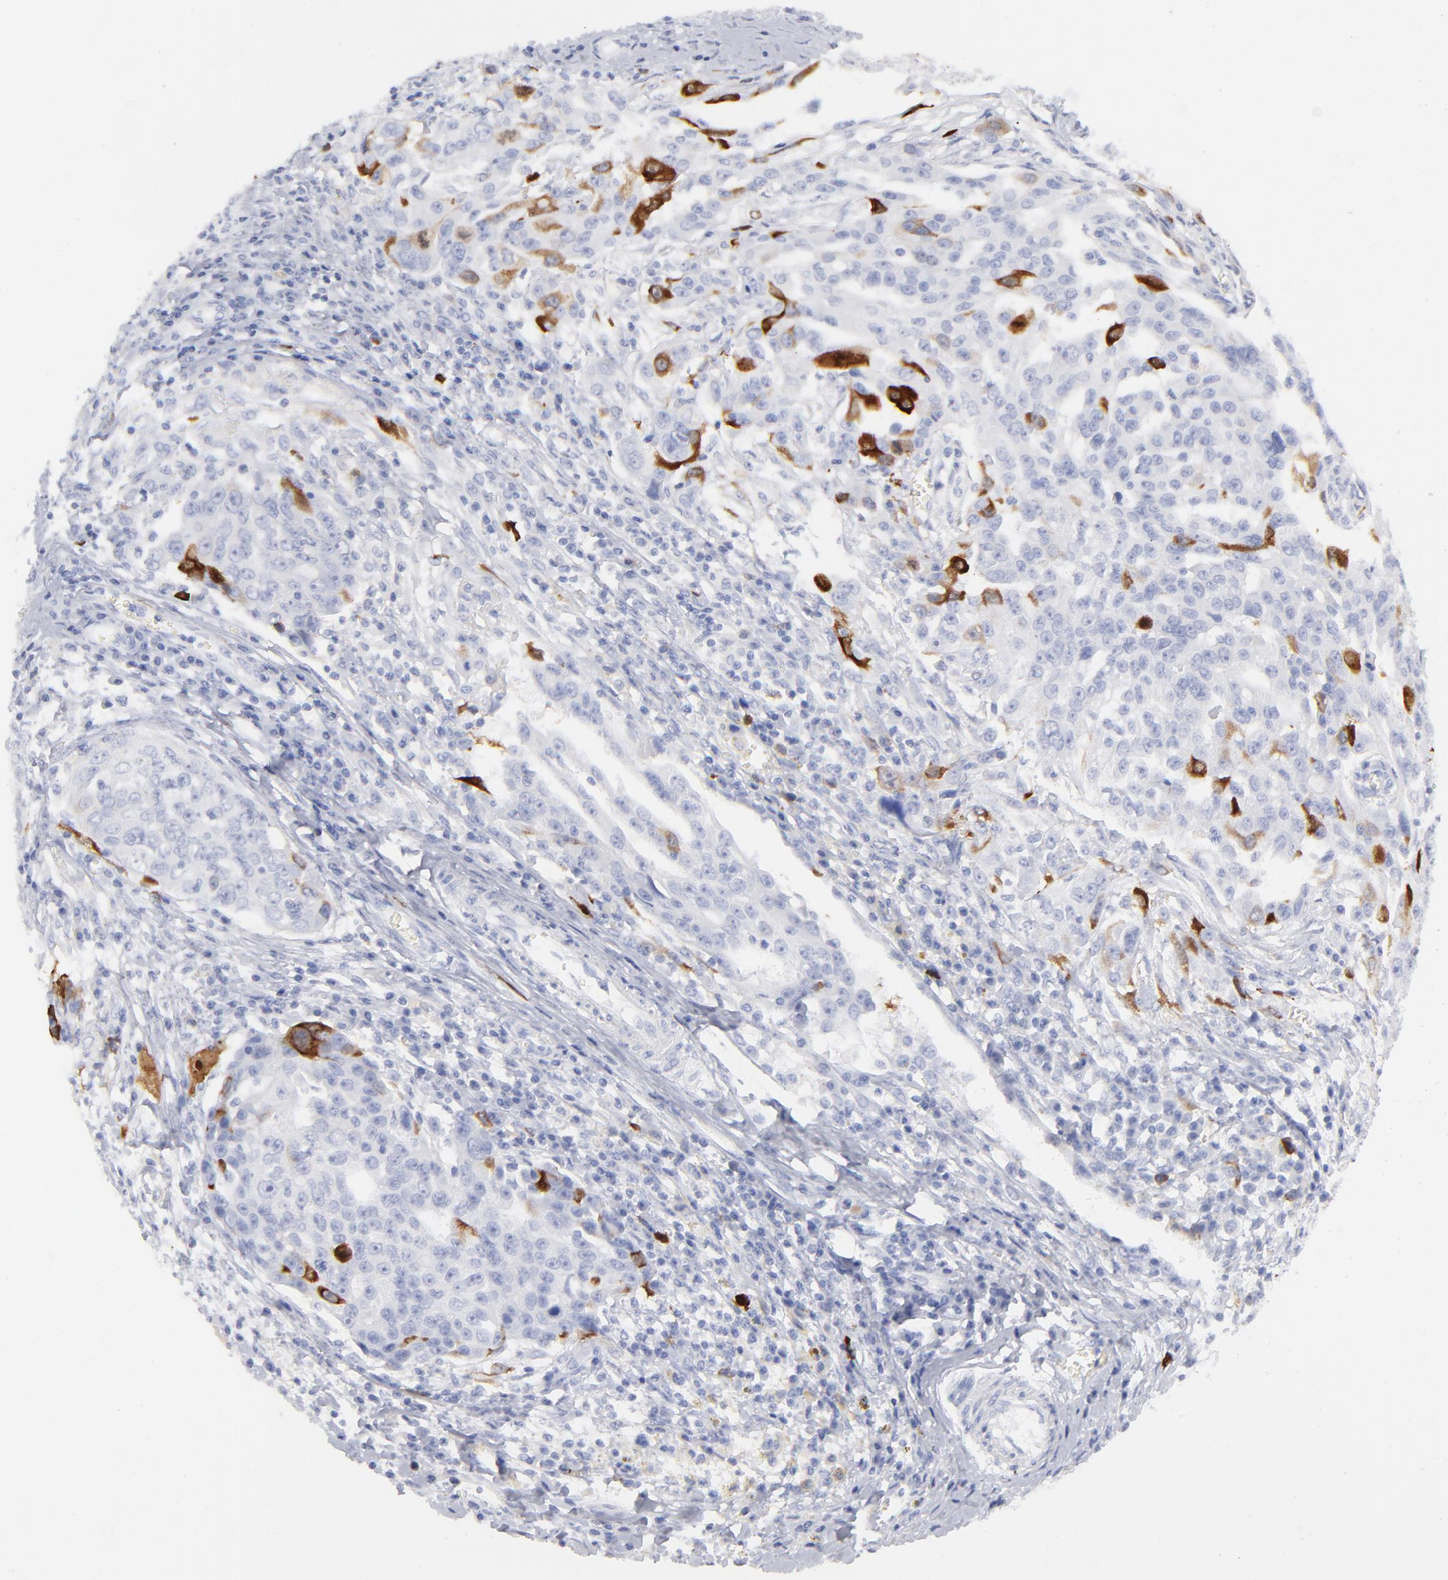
{"staining": {"intensity": "strong", "quantity": "<25%", "location": "cytoplasmic/membranous"}, "tissue": "ovarian cancer", "cell_type": "Tumor cells", "image_type": "cancer", "snomed": [{"axis": "morphology", "description": "Carcinoma, endometroid"}, {"axis": "topography", "description": "Ovary"}], "caption": "Strong cytoplasmic/membranous protein staining is appreciated in about <25% of tumor cells in ovarian cancer.", "gene": "CCNB1", "patient": {"sex": "female", "age": 75}}